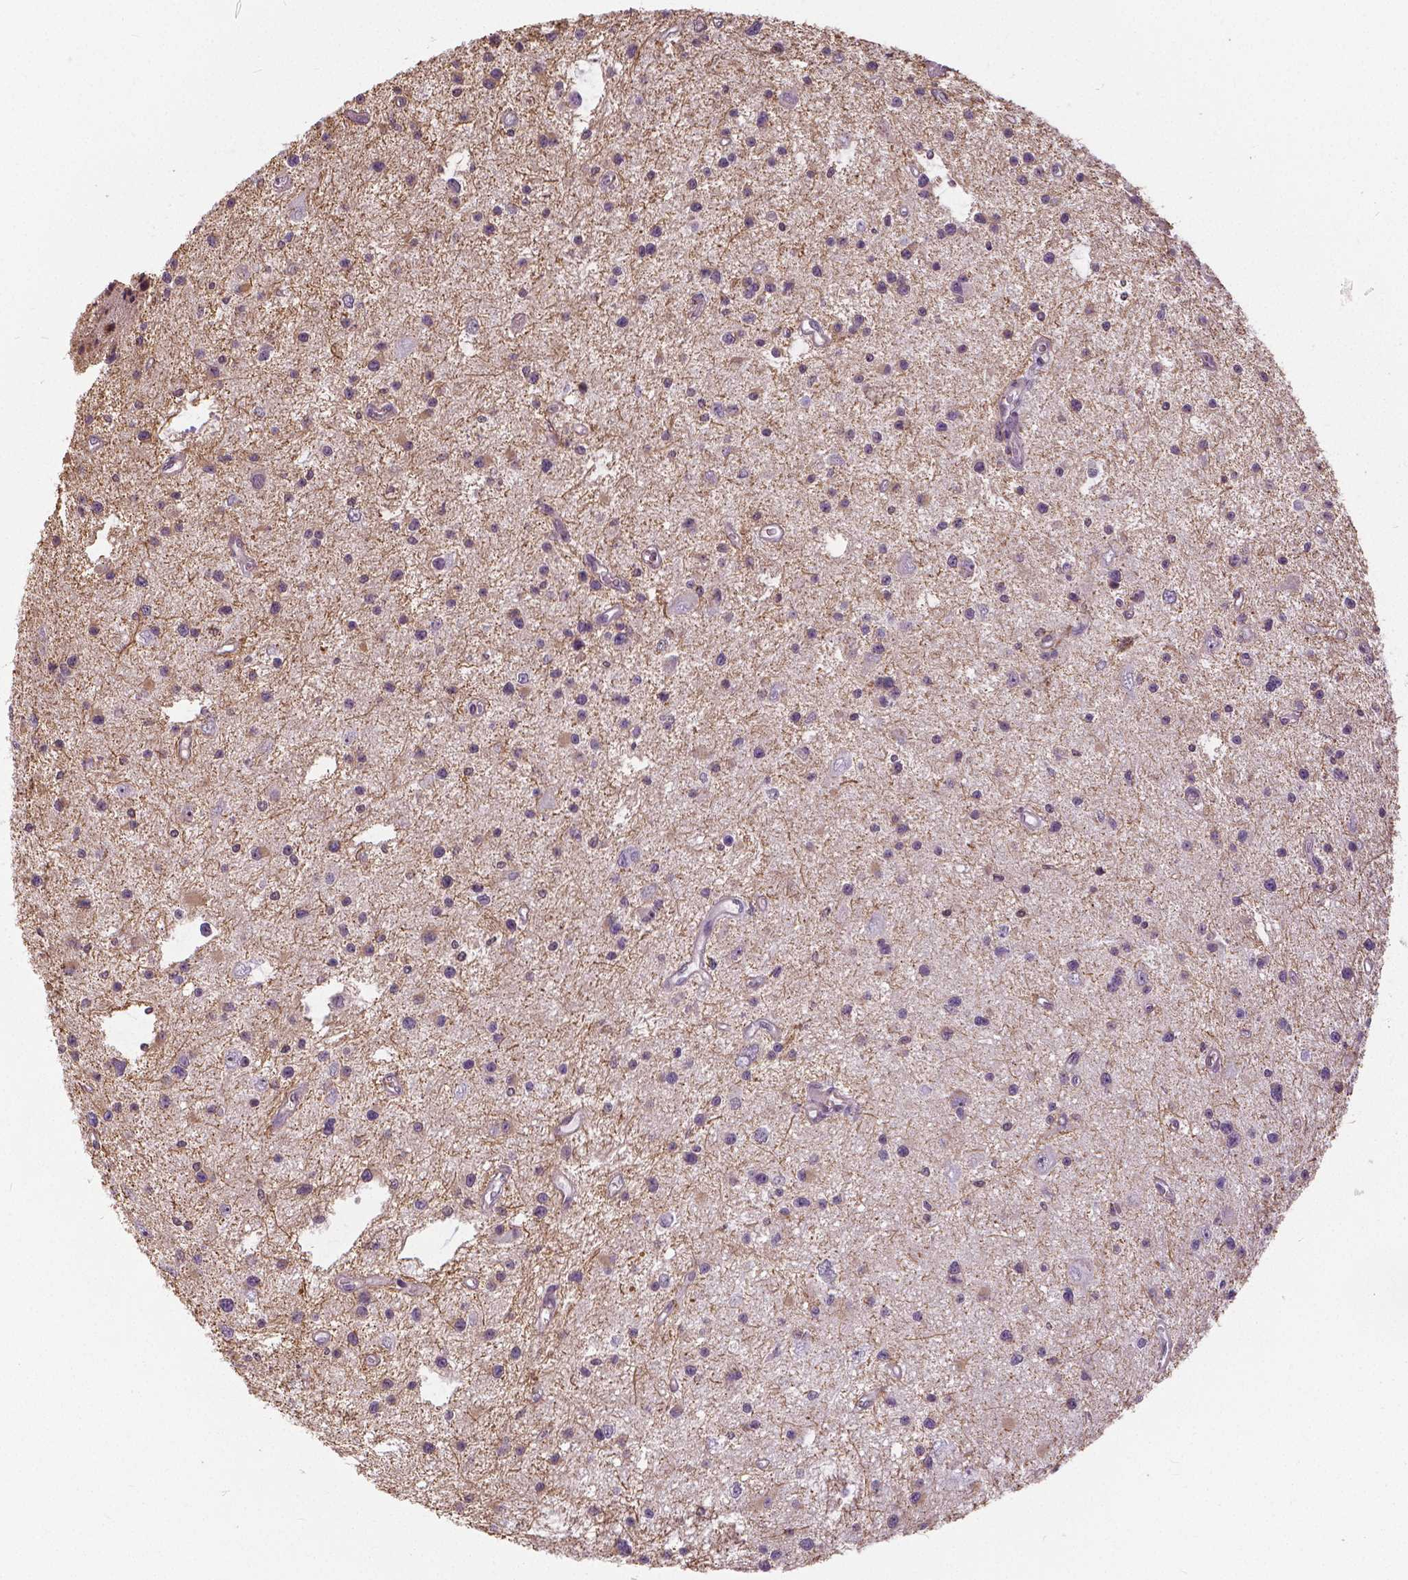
{"staining": {"intensity": "negative", "quantity": "none", "location": "none"}, "tissue": "glioma", "cell_type": "Tumor cells", "image_type": "cancer", "snomed": [{"axis": "morphology", "description": "Glioma, malignant, Low grade"}, {"axis": "topography", "description": "Brain"}], "caption": "Protein analysis of malignant glioma (low-grade) reveals no significant staining in tumor cells.", "gene": "ANXA13", "patient": {"sex": "male", "age": 43}}